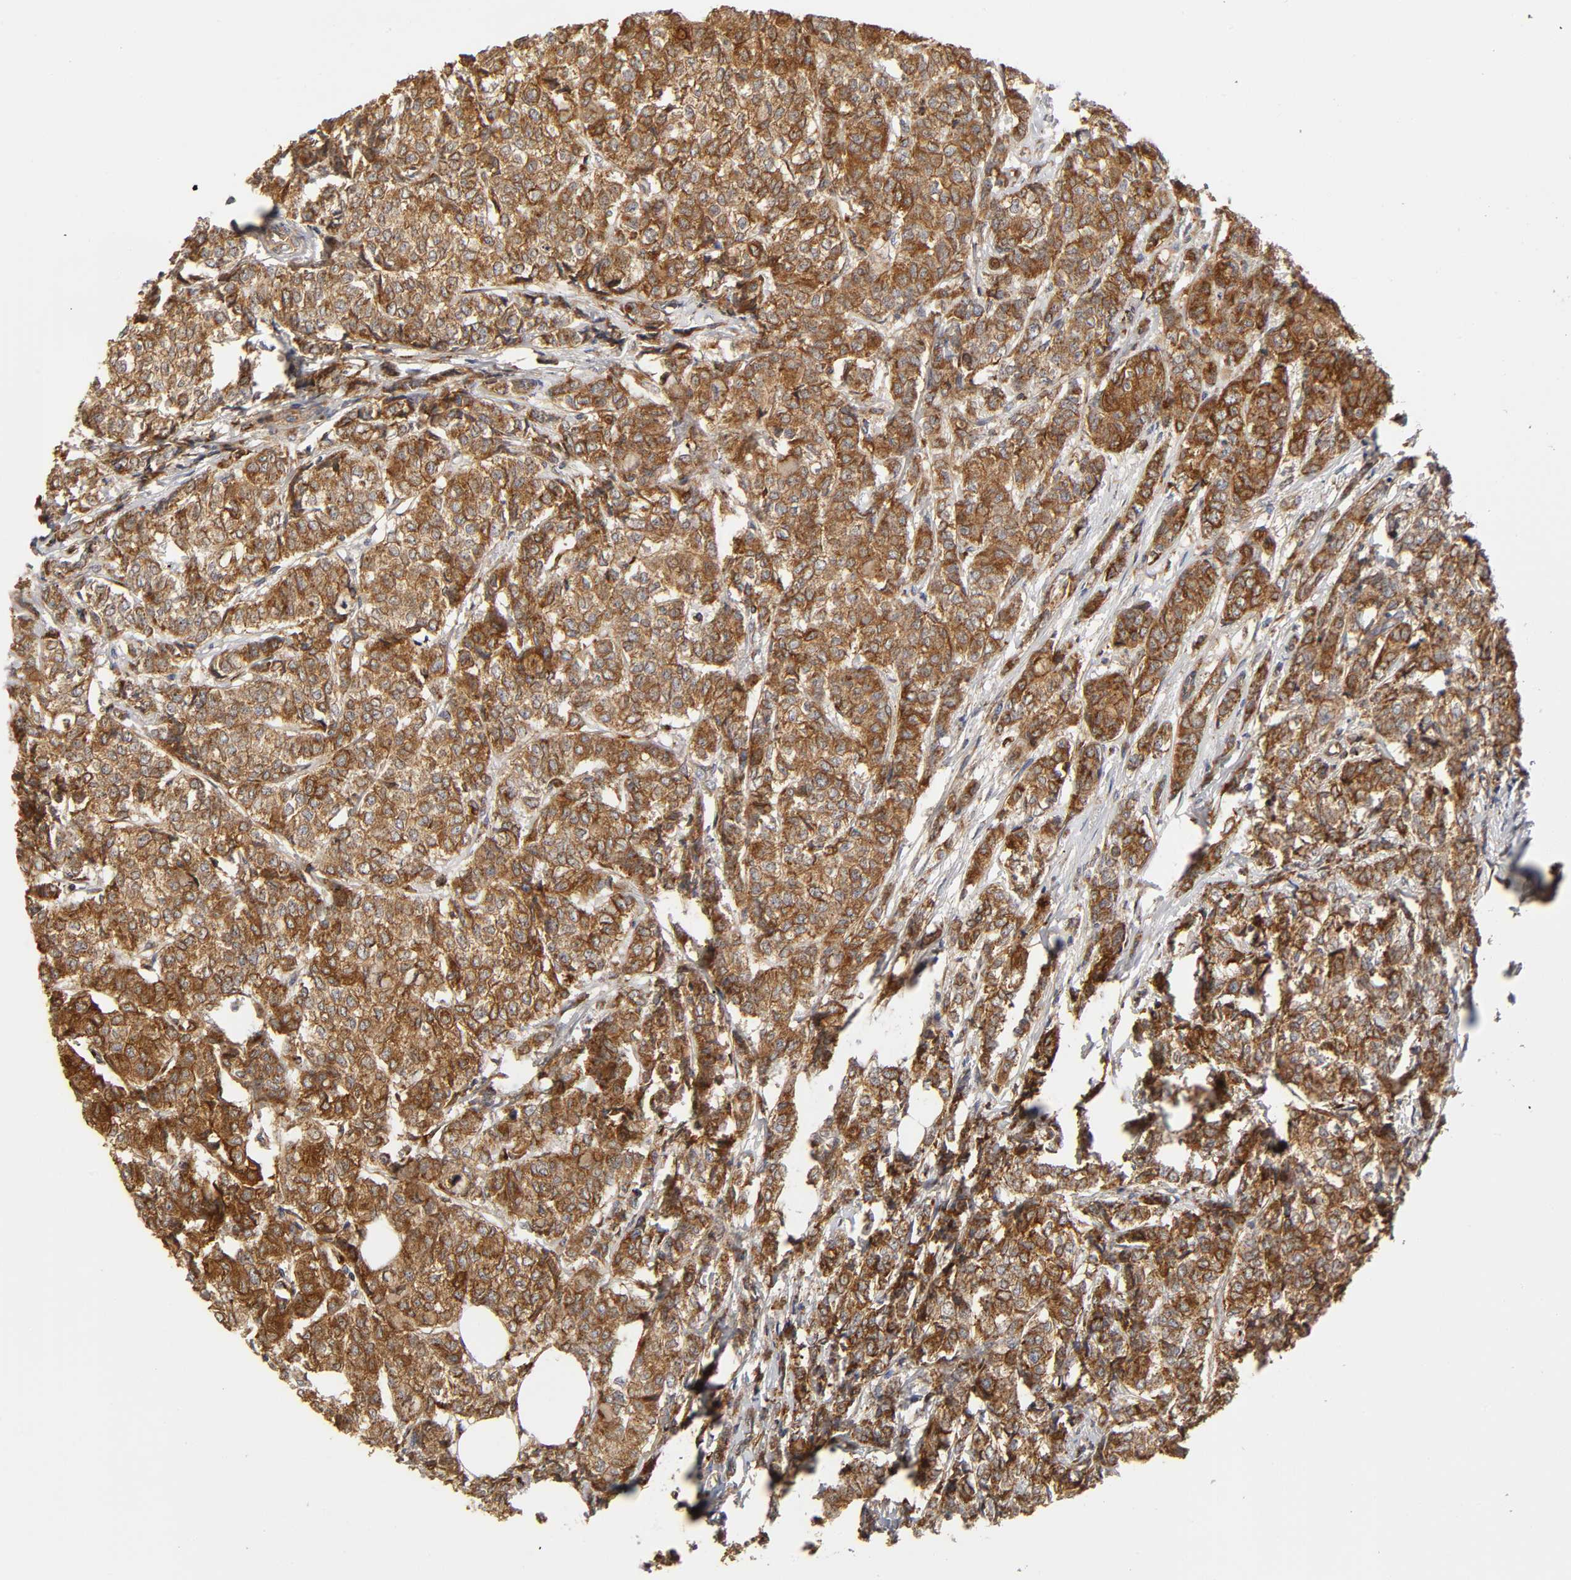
{"staining": {"intensity": "strong", "quantity": ">75%", "location": "cytoplasmic/membranous"}, "tissue": "breast cancer", "cell_type": "Tumor cells", "image_type": "cancer", "snomed": [{"axis": "morphology", "description": "Lobular carcinoma"}, {"axis": "topography", "description": "Breast"}], "caption": "There is high levels of strong cytoplasmic/membranous expression in tumor cells of breast cancer, as demonstrated by immunohistochemical staining (brown color).", "gene": "GNPTG", "patient": {"sex": "female", "age": 60}}